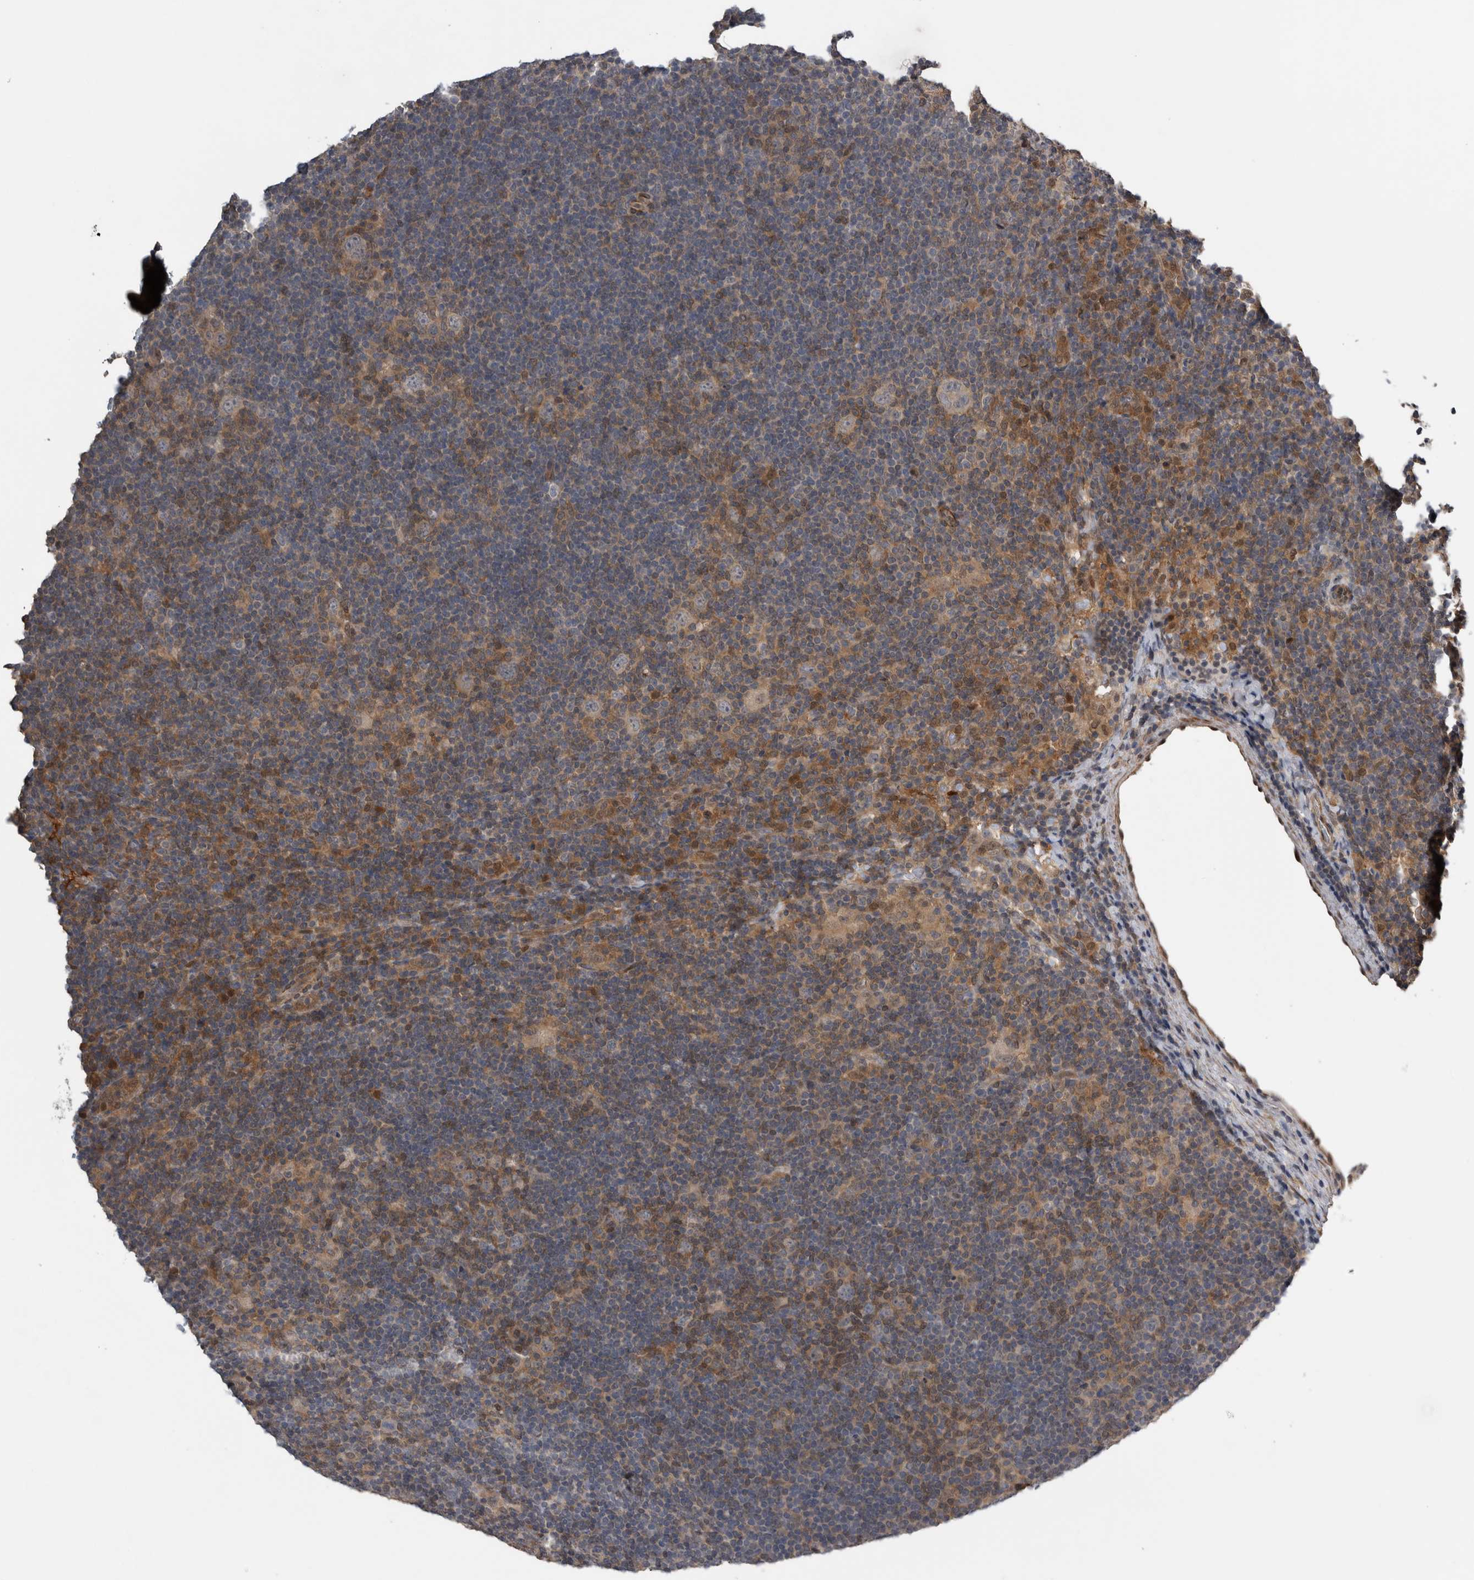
{"staining": {"intensity": "weak", "quantity": "<25%", "location": "cytoplasmic/membranous"}, "tissue": "lymphoma", "cell_type": "Tumor cells", "image_type": "cancer", "snomed": [{"axis": "morphology", "description": "Hodgkin's disease, NOS"}, {"axis": "topography", "description": "Lymph node"}], "caption": "Protein analysis of lymphoma displays no significant positivity in tumor cells. (Stains: DAB immunohistochemistry (IHC) with hematoxylin counter stain, Microscopy: brightfield microscopy at high magnification).", "gene": "NAPRT", "patient": {"sex": "female", "age": 57}}